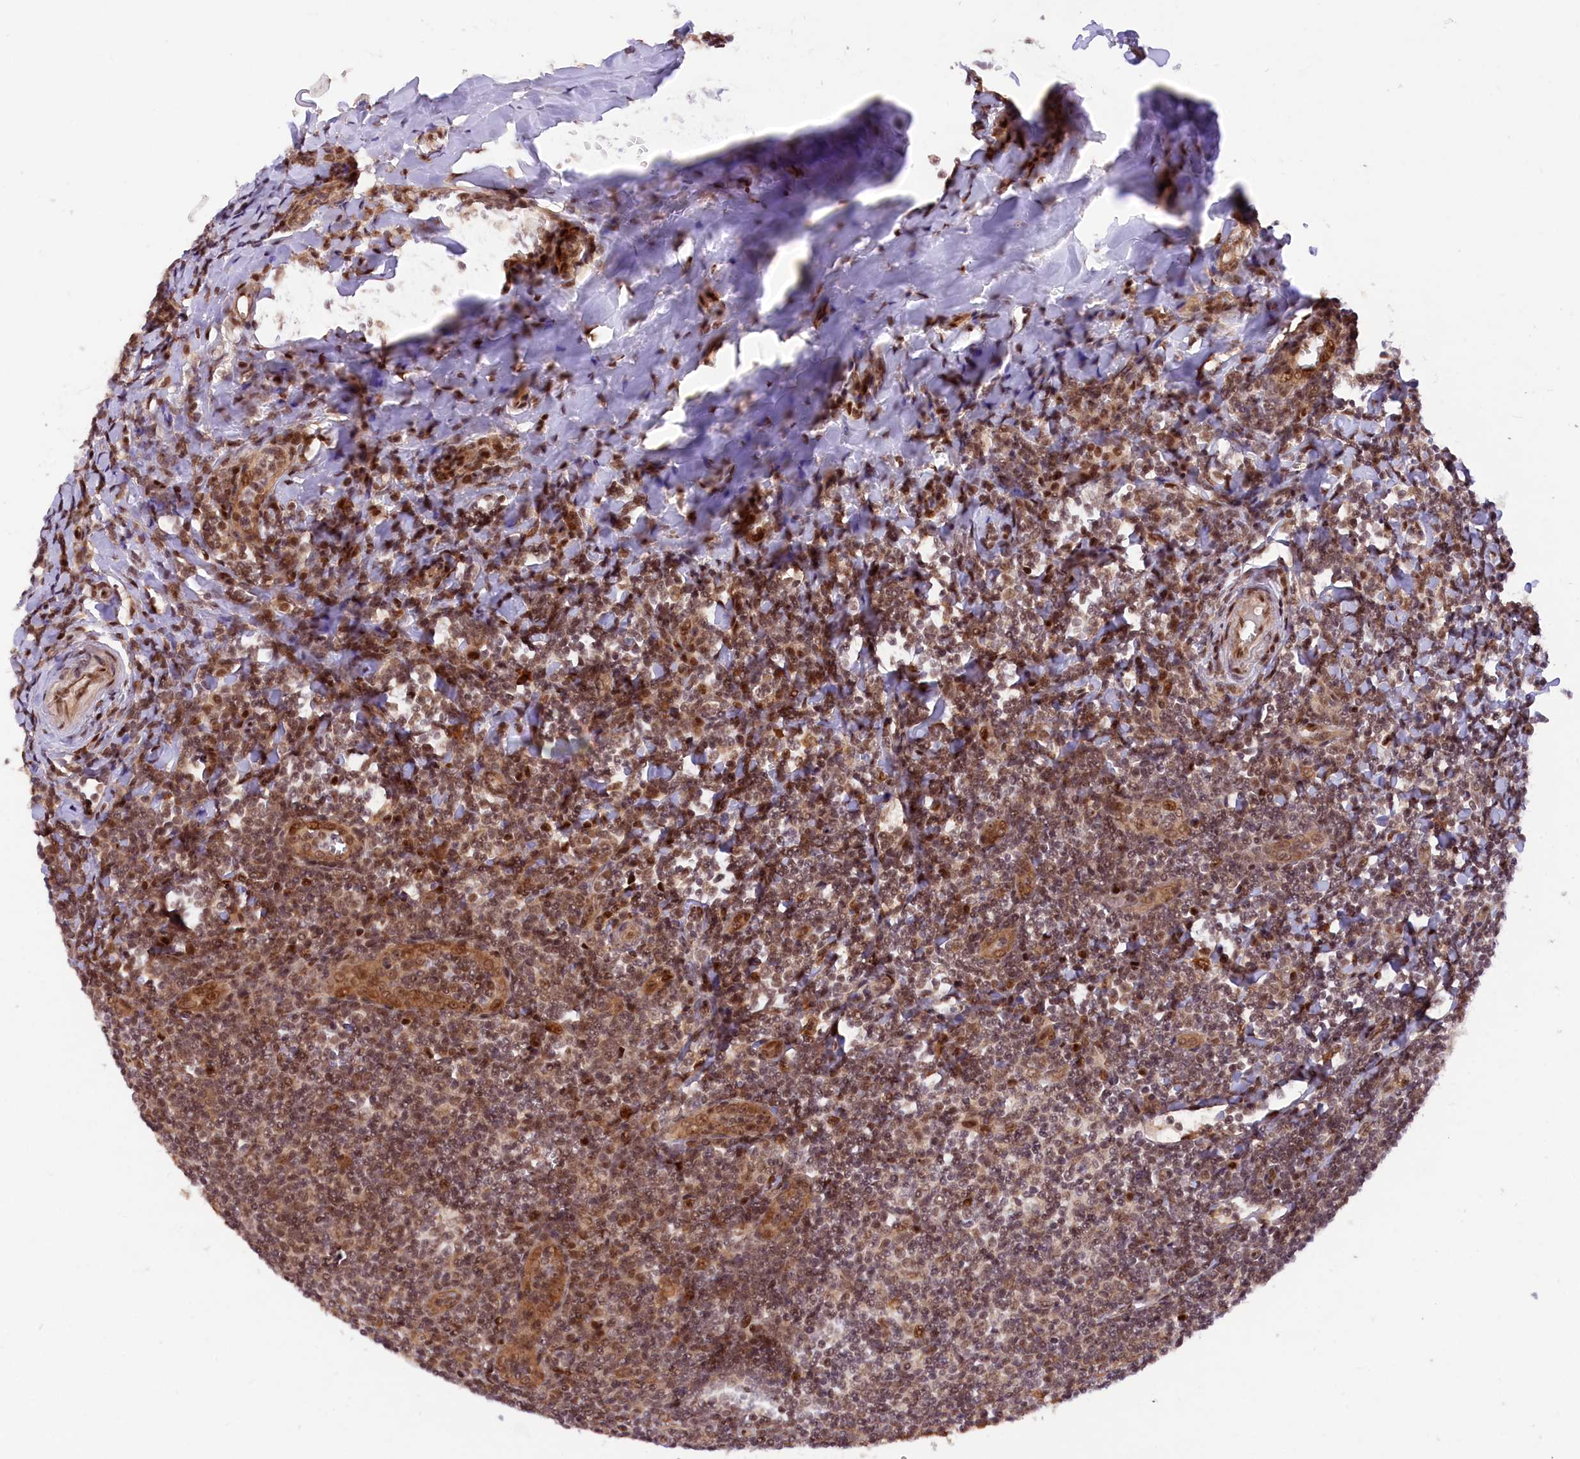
{"staining": {"intensity": "moderate", "quantity": ">75%", "location": "cytoplasmic/membranous"}, "tissue": "tonsil", "cell_type": "Germinal center cells", "image_type": "normal", "snomed": [{"axis": "morphology", "description": "Normal tissue, NOS"}, {"axis": "topography", "description": "Tonsil"}], "caption": "Protein expression analysis of normal human tonsil reveals moderate cytoplasmic/membranous staining in approximately >75% of germinal center cells. The staining was performed using DAB, with brown indicating positive protein expression. Nuclei are stained blue with hematoxylin.", "gene": "SAMD4A", "patient": {"sex": "male", "age": 27}}